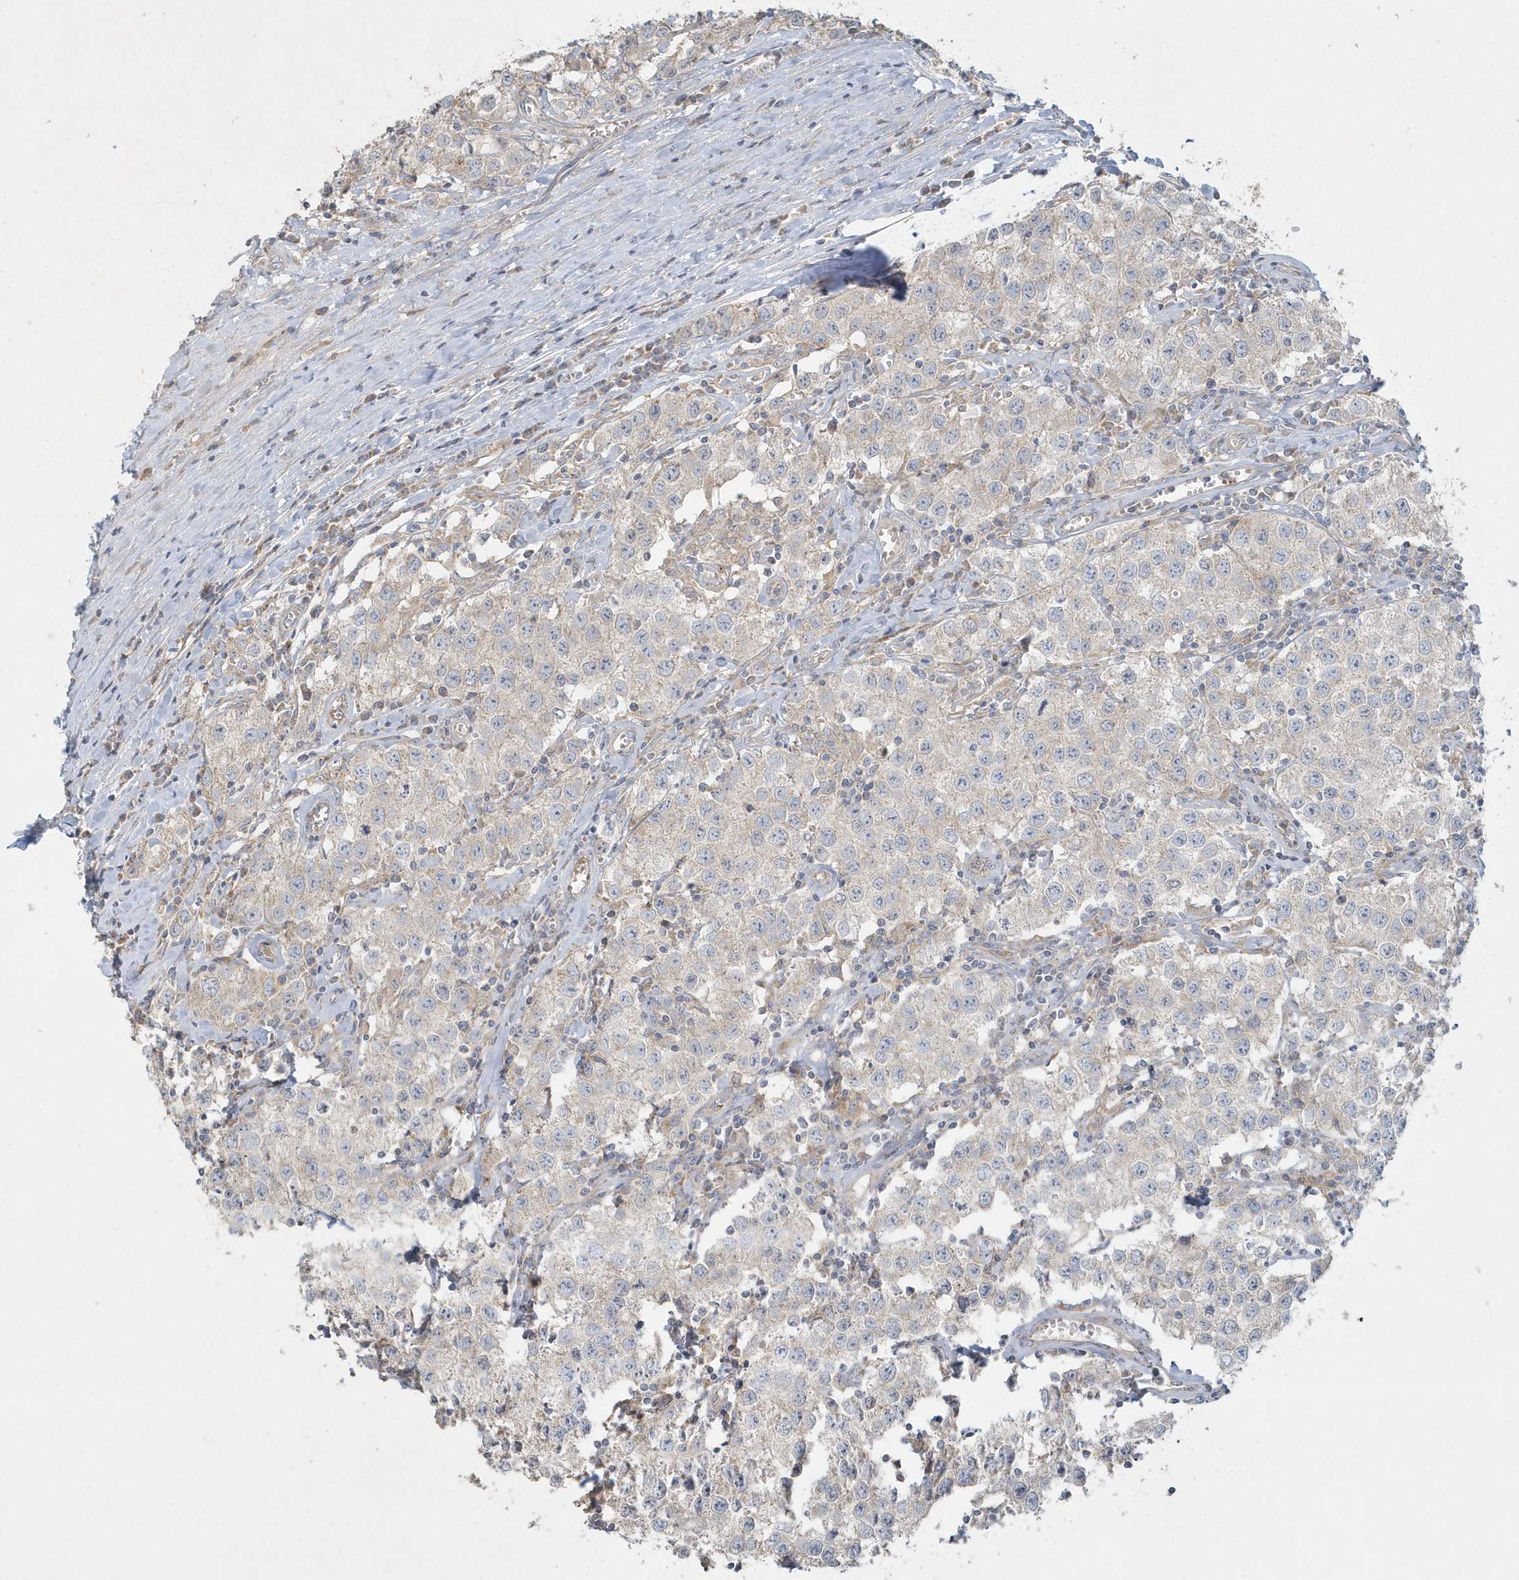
{"staining": {"intensity": "negative", "quantity": "none", "location": "none"}, "tissue": "testis cancer", "cell_type": "Tumor cells", "image_type": "cancer", "snomed": [{"axis": "morphology", "description": "Seminoma, NOS"}, {"axis": "morphology", "description": "Carcinoma, Embryonal, NOS"}, {"axis": "topography", "description": "Testis"}], "caption": "Image shows no protein expression in tumor cells of testis cancer (embryonal carcinoma) tissue.", "gene": "BLTP3A", "patient": {"sex": "male", "age": 43}}